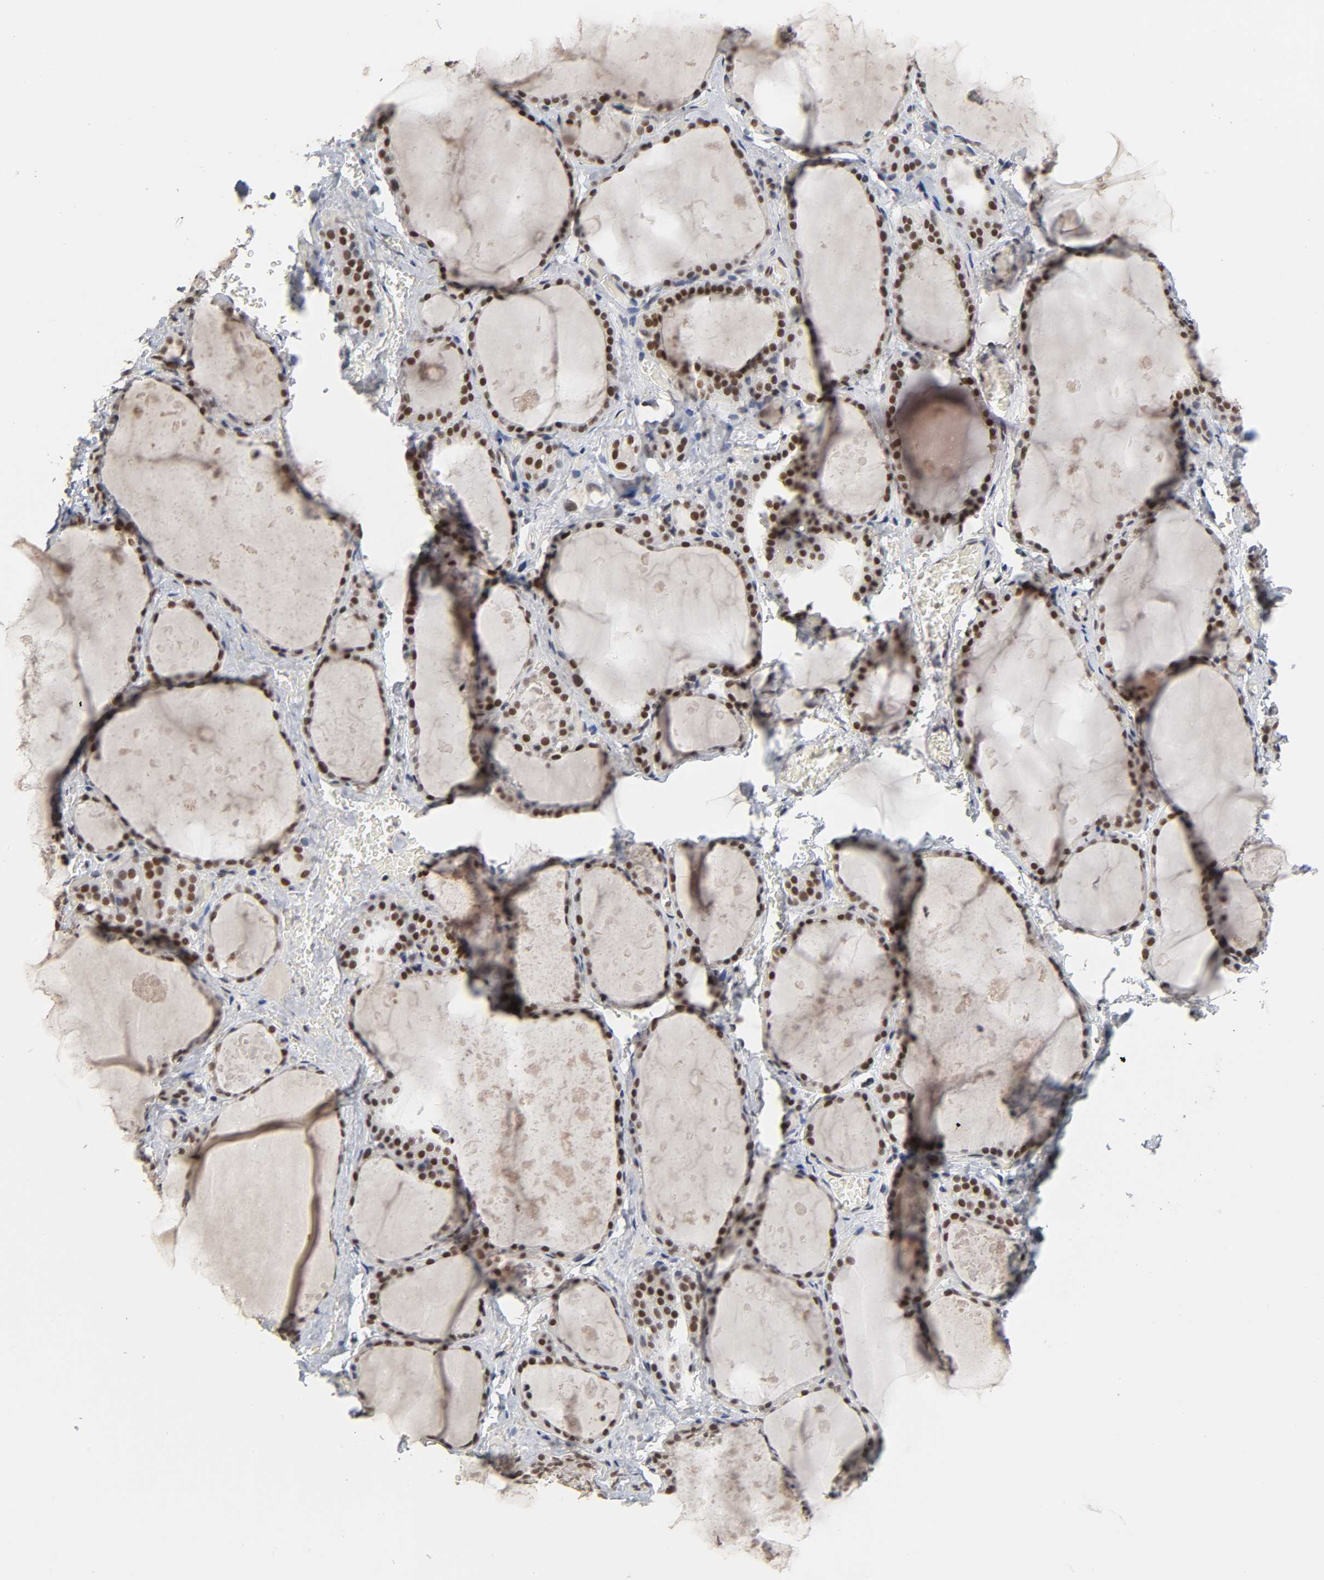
{"staining": {"intensity": "strong", "quantity": ">75%", "location": "nuclear"}, "tissue": "thyroid gland", "cell_type": "Glandular cells", "image_type": "normal", "snomed": [{"axis": "morphology", "description": "Normal tissue, NOS"}, {"axis": "topography", "description": "Thyroid gland"}], "caption": "An IHC photomicrograph of unremarkable tissue is shown. Protein staining in brown labels strong nuclear positivity in thyroid gland within glandular cells.", "gene": "TRIM33", "patient": {"sex": "male", "age": 61}}